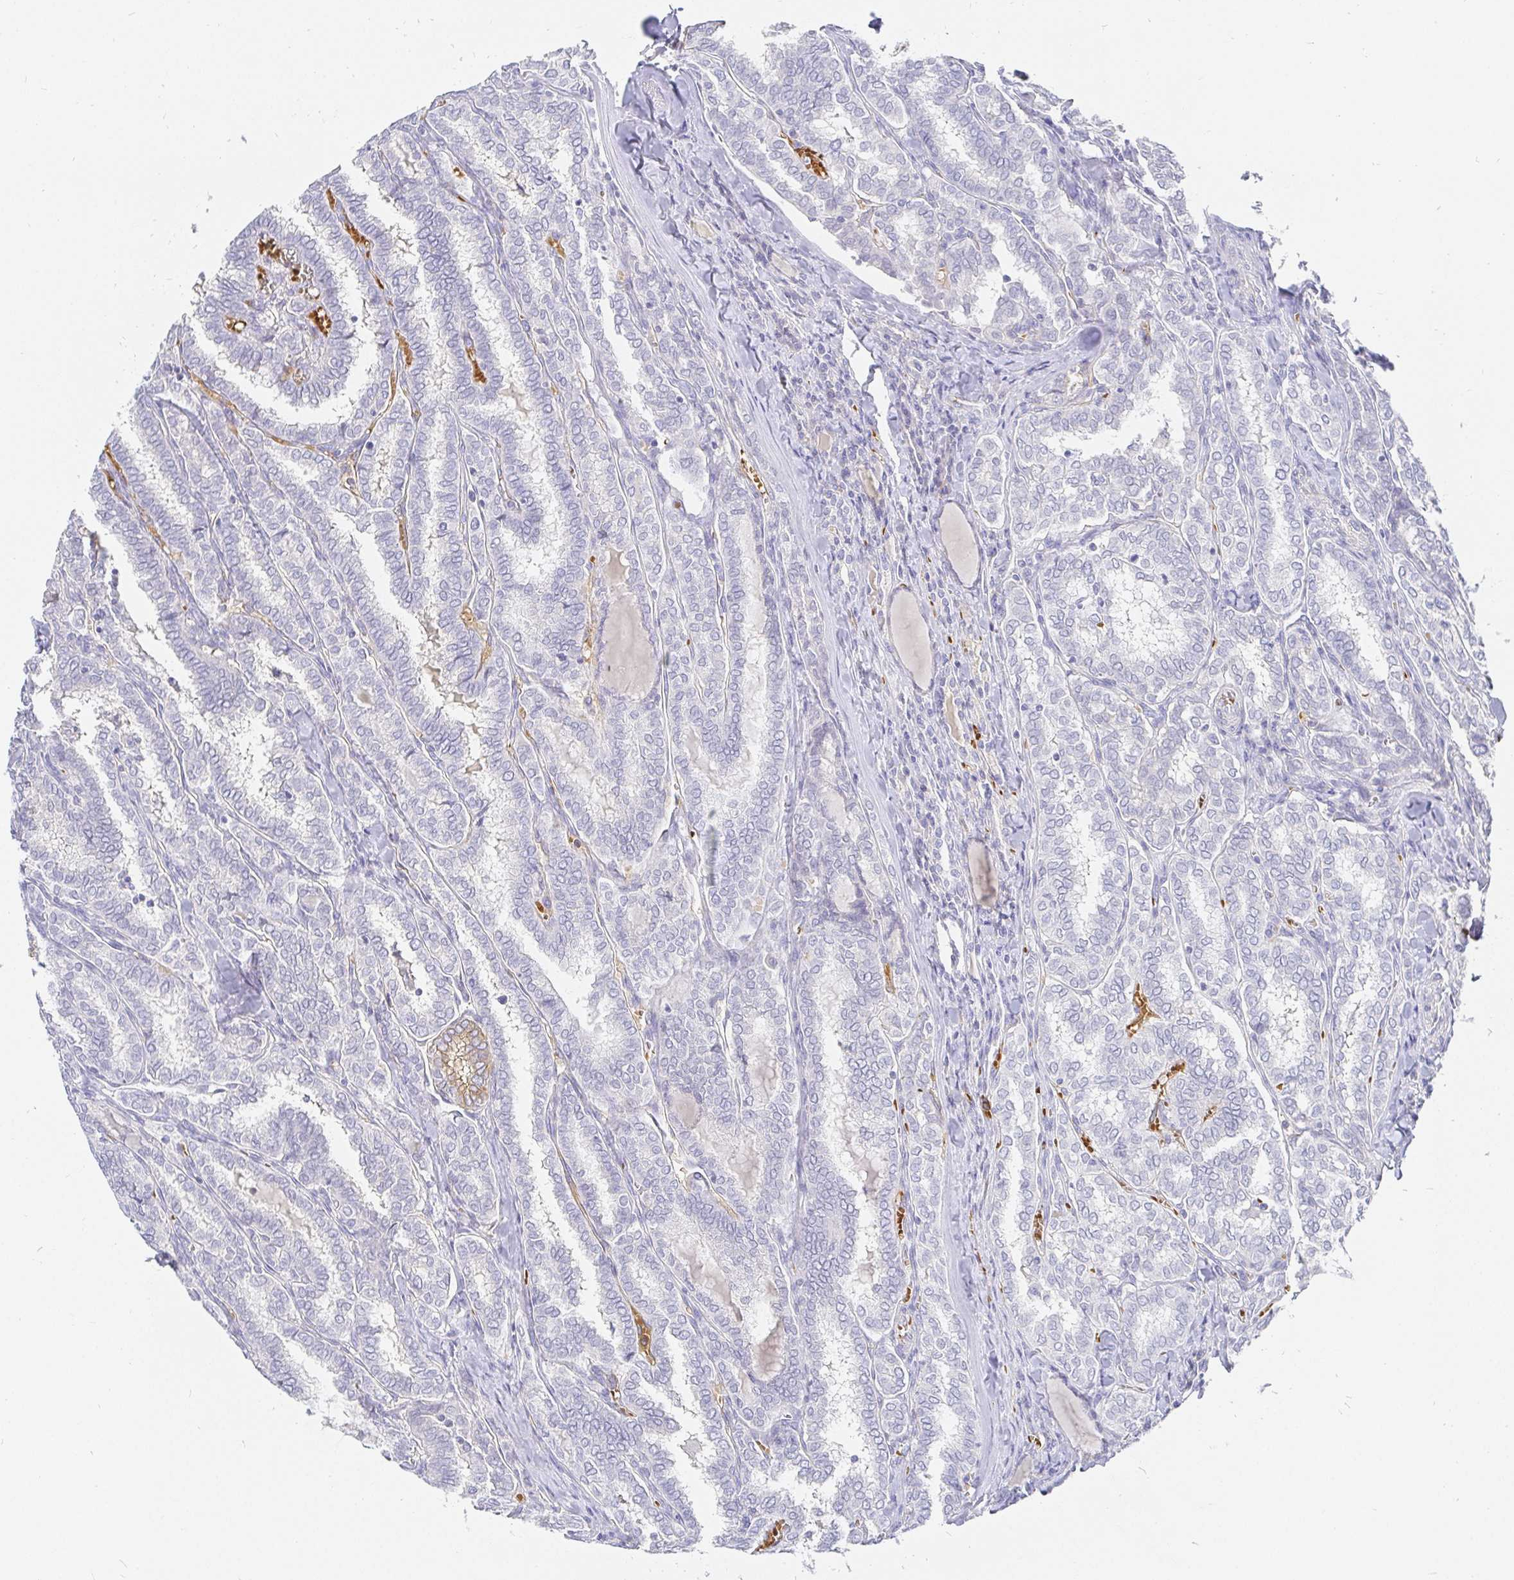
{"staining": {"intensity": "negative", "quantity": "none", "location": "none"}, "tissue": "thyroid cancer", "cell_type": "Tumor cells", "image_type": "cancer", "snomed": [{"axis": "morphology", "description": "Papillary adenocarcinoma, NOS"}, {"axis": "topography", "description": "Thyroid gland"}], "caption": "Thyroid cancer stained for a protein using immunohistochemistry demonstrates no expression tumor cells.", "gene": "FGF21", "patient": {"sex": "female", "age": 30}}